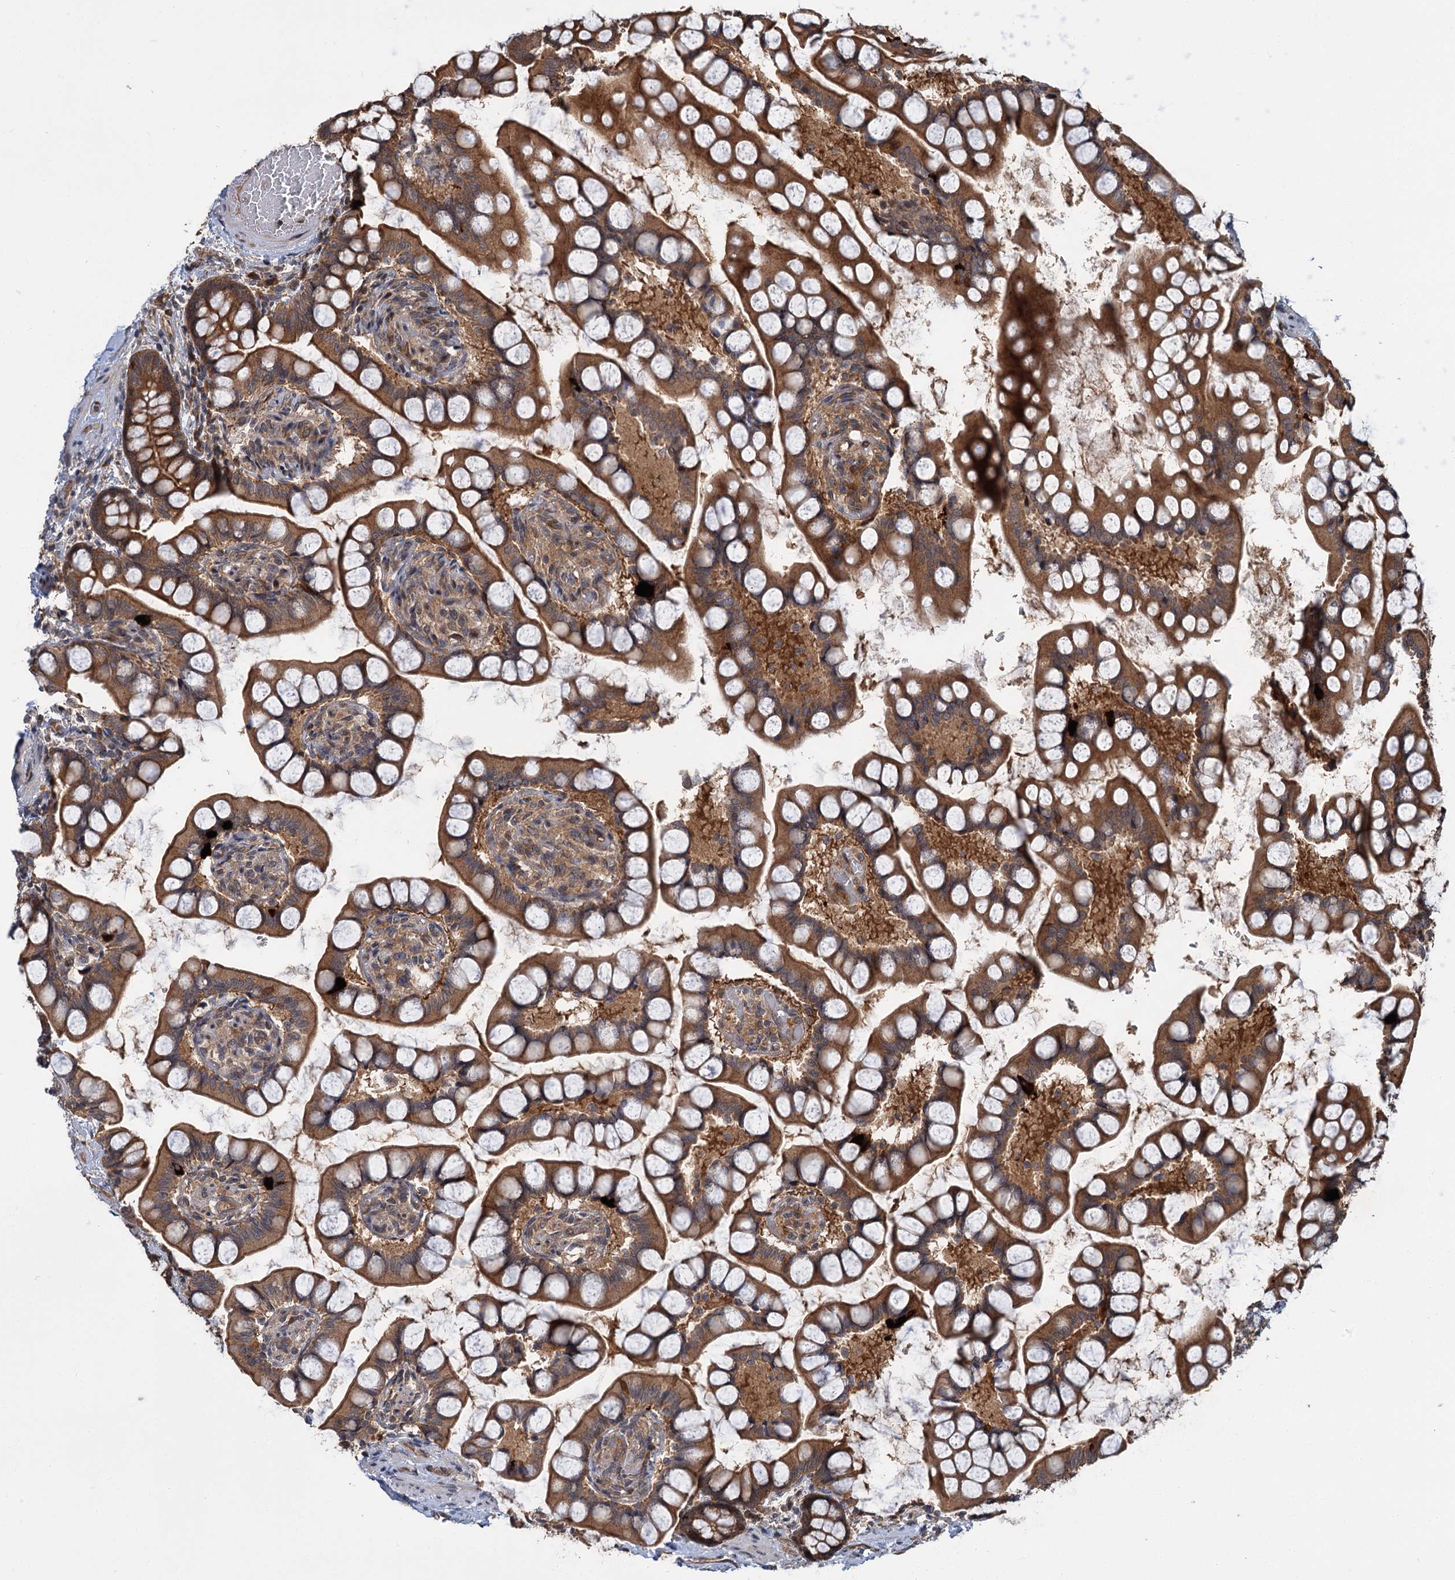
{"staining": {"intensity": "strong", "quantity": ">75%", "location": "cytoplasmic/membranous"}, "tissue": "small intestine", "cell_type": "Glandular cells", "image_type": "normal", "snomed": [{"axis": "morphology", "description": "Normal tissue, NOS"}, {"axis": "topography", "description": "Small intestine"}], "caption": "Immunohistochemistry (IHC) (DAB) staining of unremarkable small intestine demonstrates strong cytoplasmic/membranous protein expression in approximately >75% of glandular cells. The protein is stained brown, and the nuclei are stained in blue (DAB (3,3'-diaminobenzidine) IHC with brightfield microscopy, high magnification).", "gene": "KANSL2", "patient": {"sex": "male", "age": 52}}